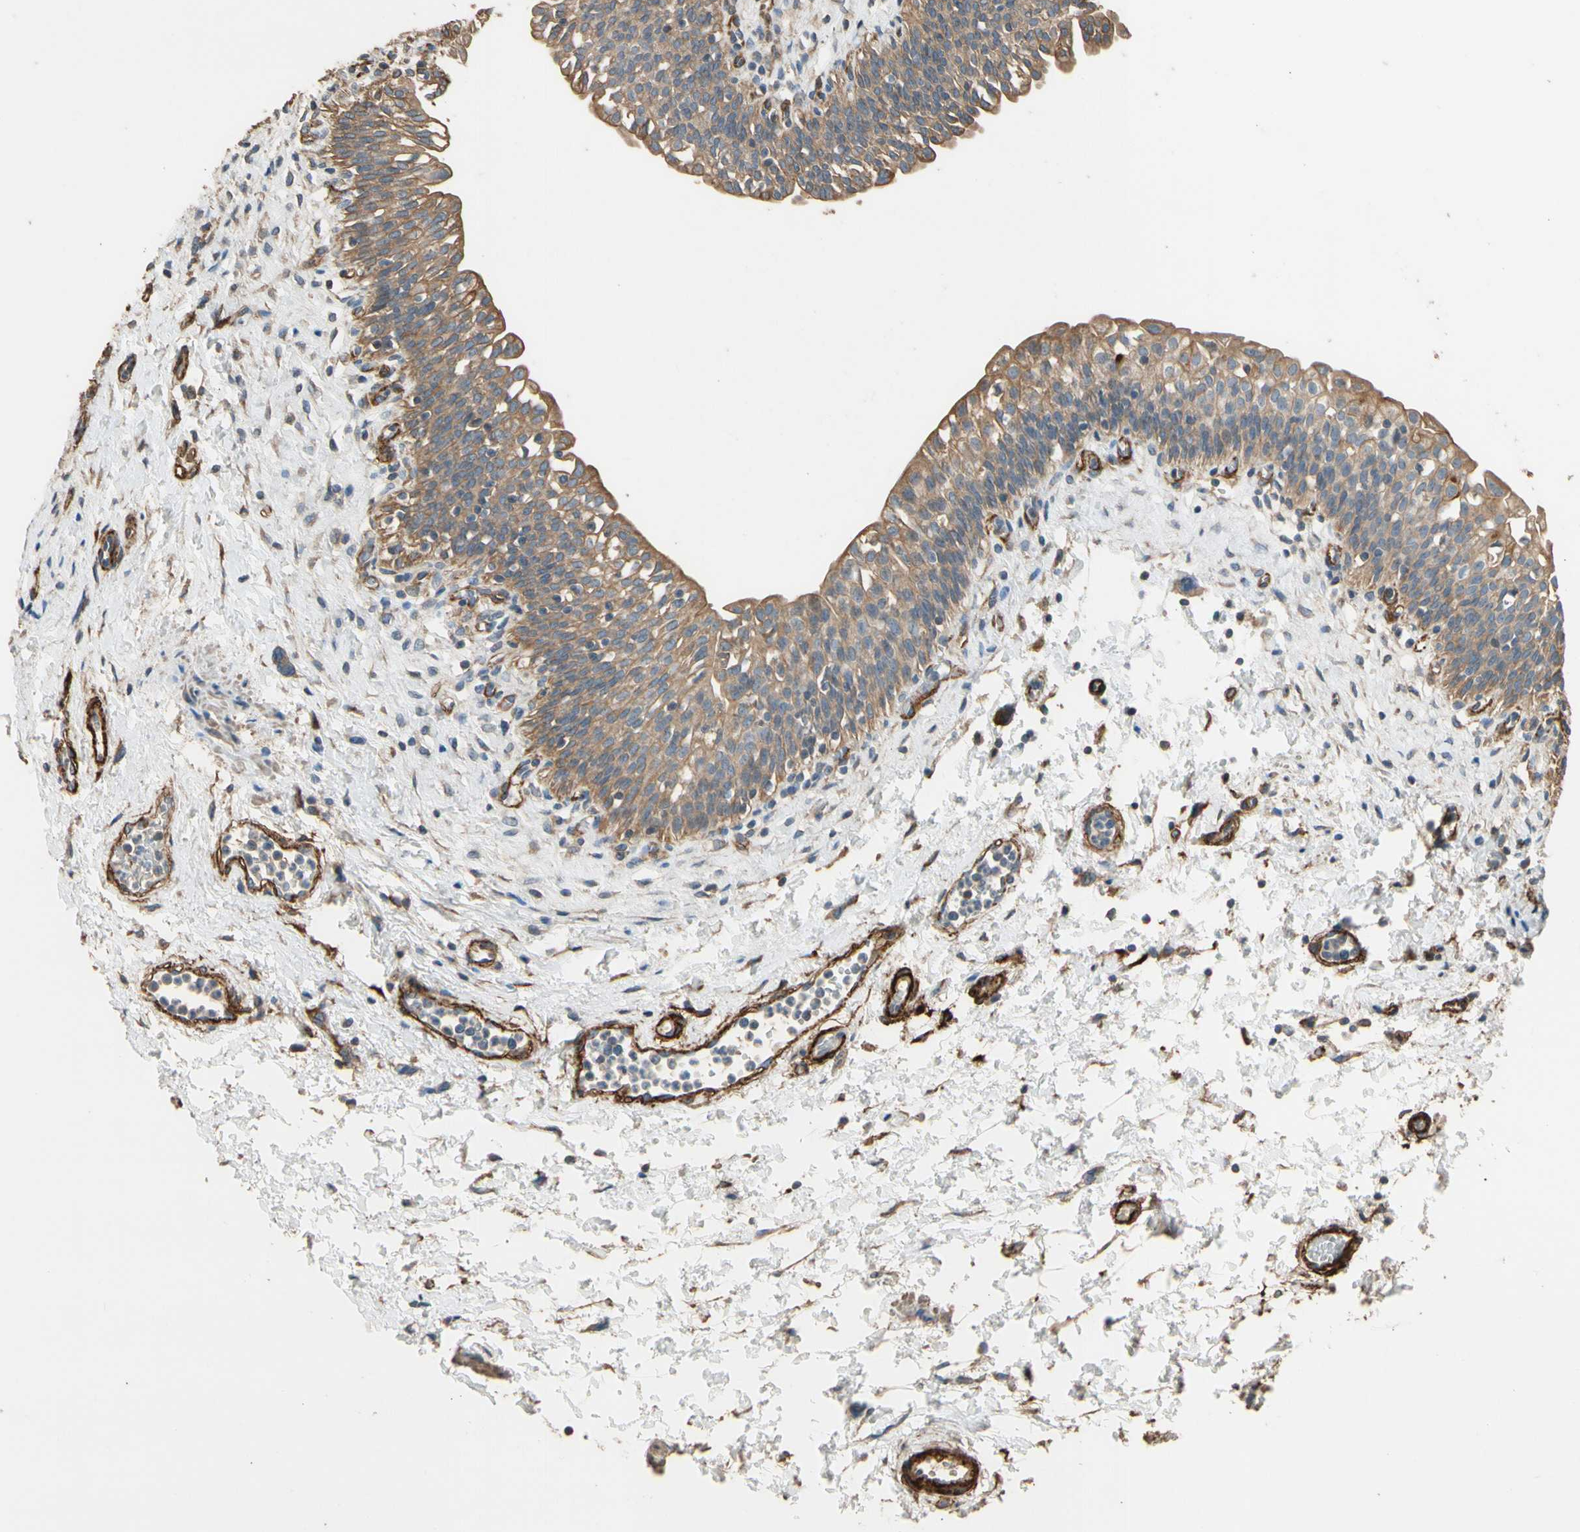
{"staining": {"intensity": "moderate", "quantity": ">75%", "location": "cytoplasmic/membranous"}, "tissue": "urinary bladder", "cell_type": "Urothelial cells", "image_type": "normal", "snomed": [{"axis": "morphology", "description": "Normal tissue, NOS"}, {"axis": "topography", "description": "Urinary bladder"}], "caption": "About >75% of urothelial cells in unremarkable human urinary bladder reveal moderate cytoplasmic/membranous protein expression as visualized by brown immunohistochemical staining.", "gene": "SUSD2", "patient": {"sex": "male", "age": 55}}